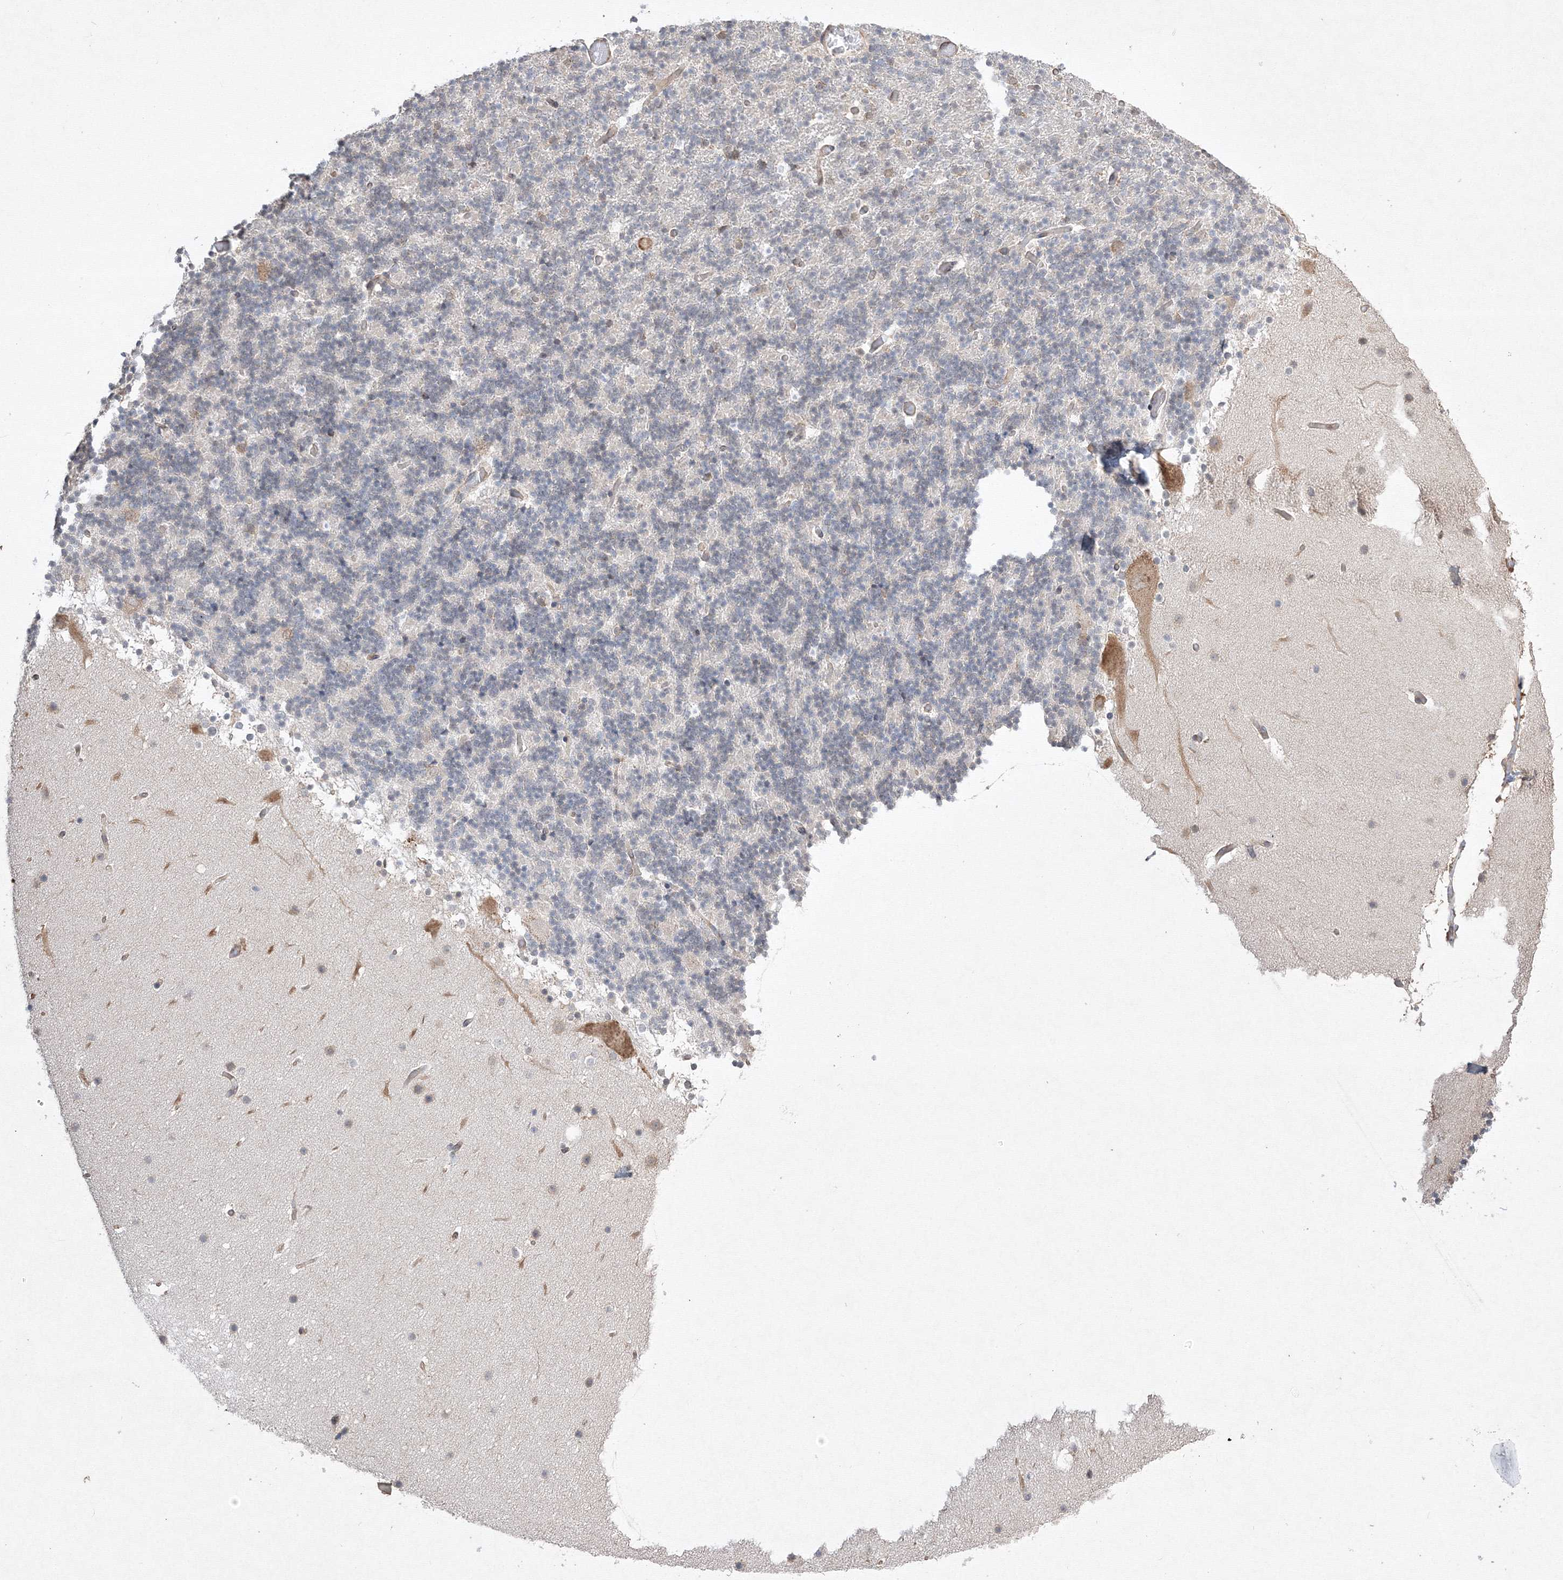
{"staining": {"intensity": "negative", "quantity": "none", "location": "none"}, "tissue": "cerebellum", "cell_type": "Cells in granular layer", "image_type": "normal", "snomed": [{"axis": "morphology", "description": "Normal tissue, NOS"}, {"axis": "topography", "description": "Cerebellum"}], "caption": "DAB immunohistochemical staining of unremarkable human cerebellum shows no significant positivity in cells in granular layer. (DAB (3,3'-diaminobenzidine) immunohistochemistry with hematoxylin counter stain).", "gene": "FBXL8", "patient": {"sex": "male", "age": 57}}